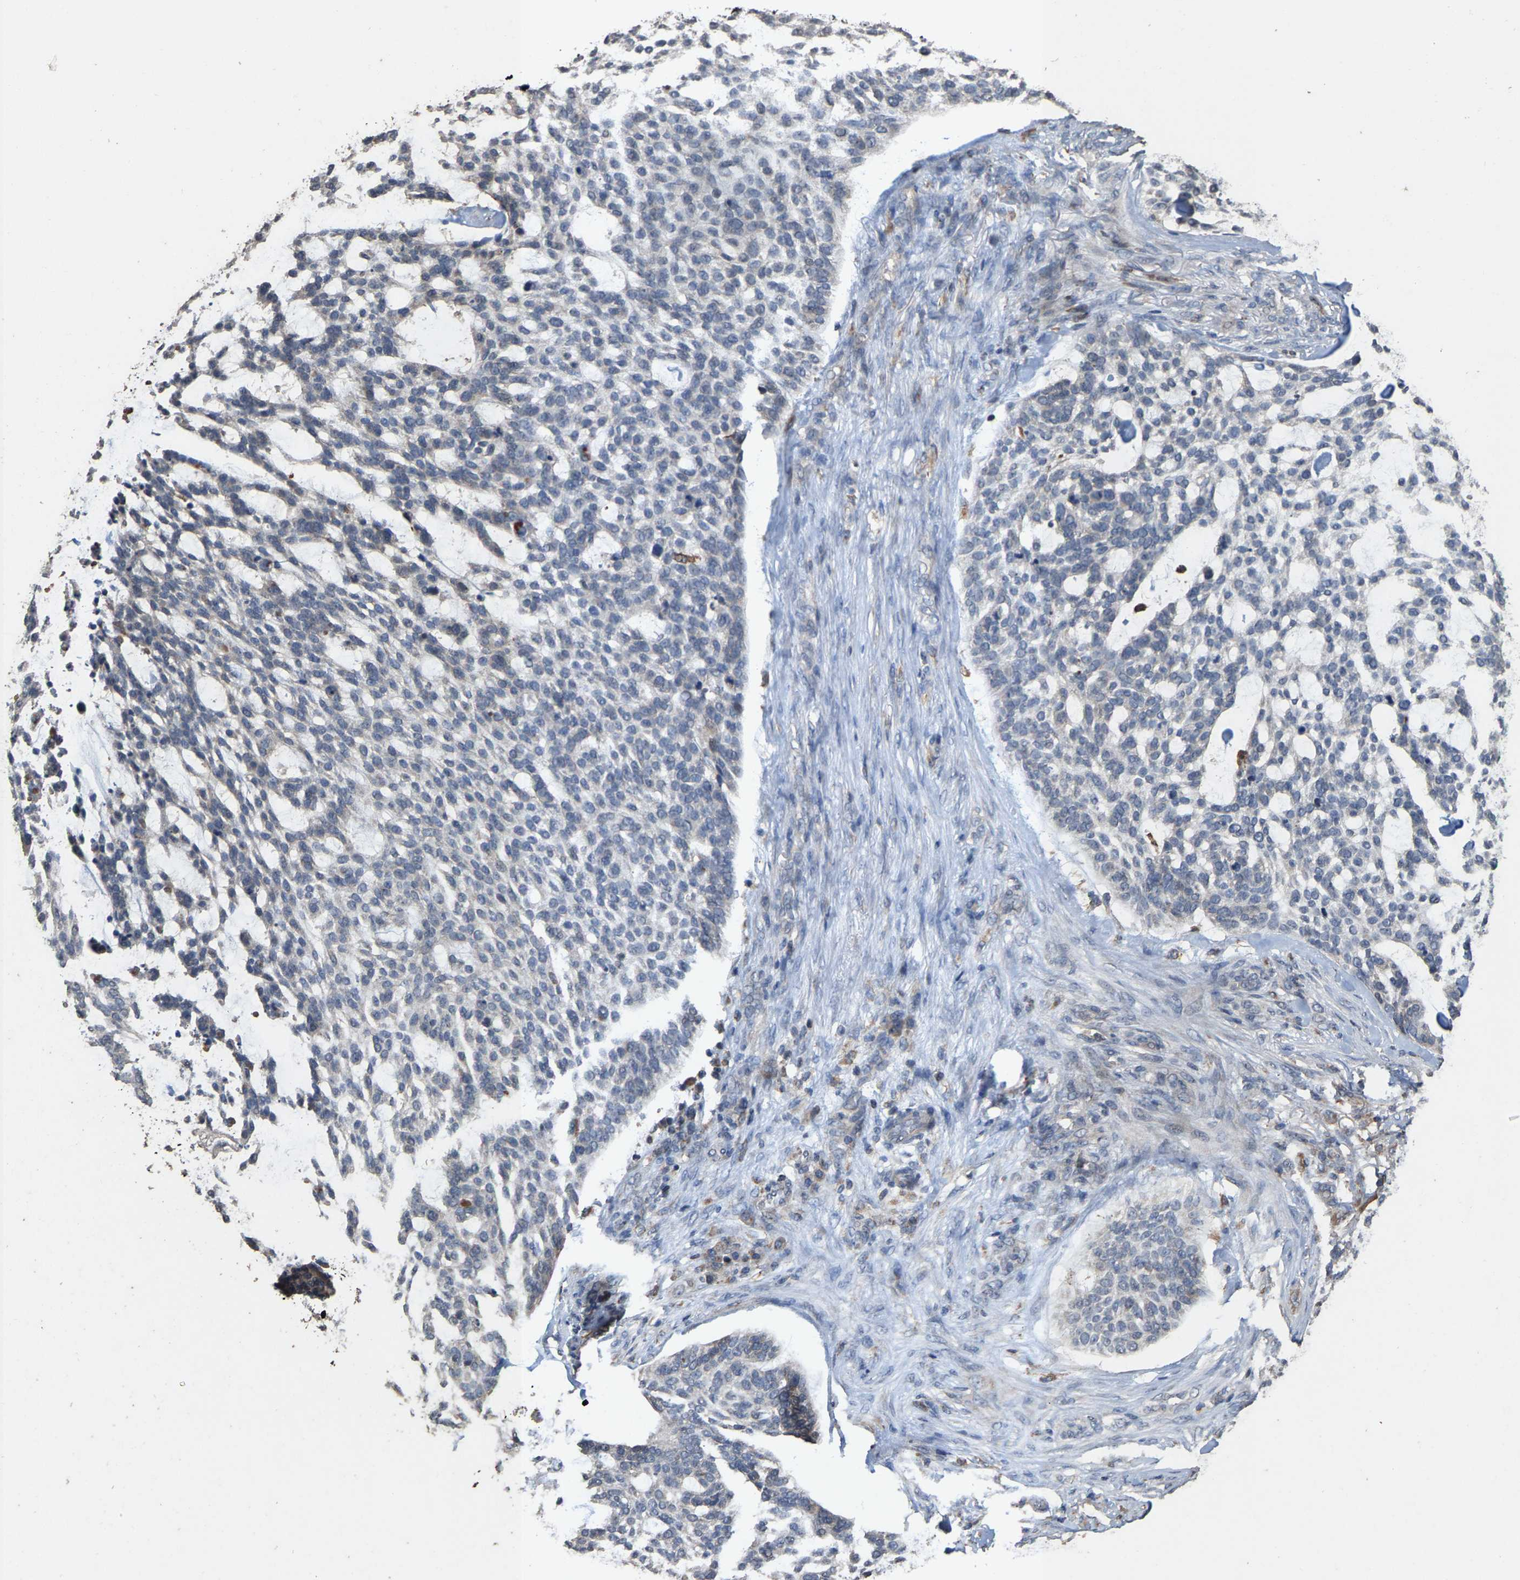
{"staining": {"intensity": "negative", "quantity": "none", "location": "none"}, "tissue": "skin cancer", "cell_type": "Tumor cells", "image_type": "cancer", "snomed": [{"axis": "morphology", "description": "Basal cell carcinoma"}, {"axis": "topography", "description": "Skin"}], "caption": "This histopathology image is of basal cell carcinoma (skin) stained with IHC to label a protein in brown with the nuclei are counter-stained blue. There is no staining in tumor cells. (Stains: DAB IHC with hematoxylin counter stain, Microscopy: brightfield microscopy at high magnification).", "gene": "TDRKH", "patient": {"sex": "female", "age": 64}}